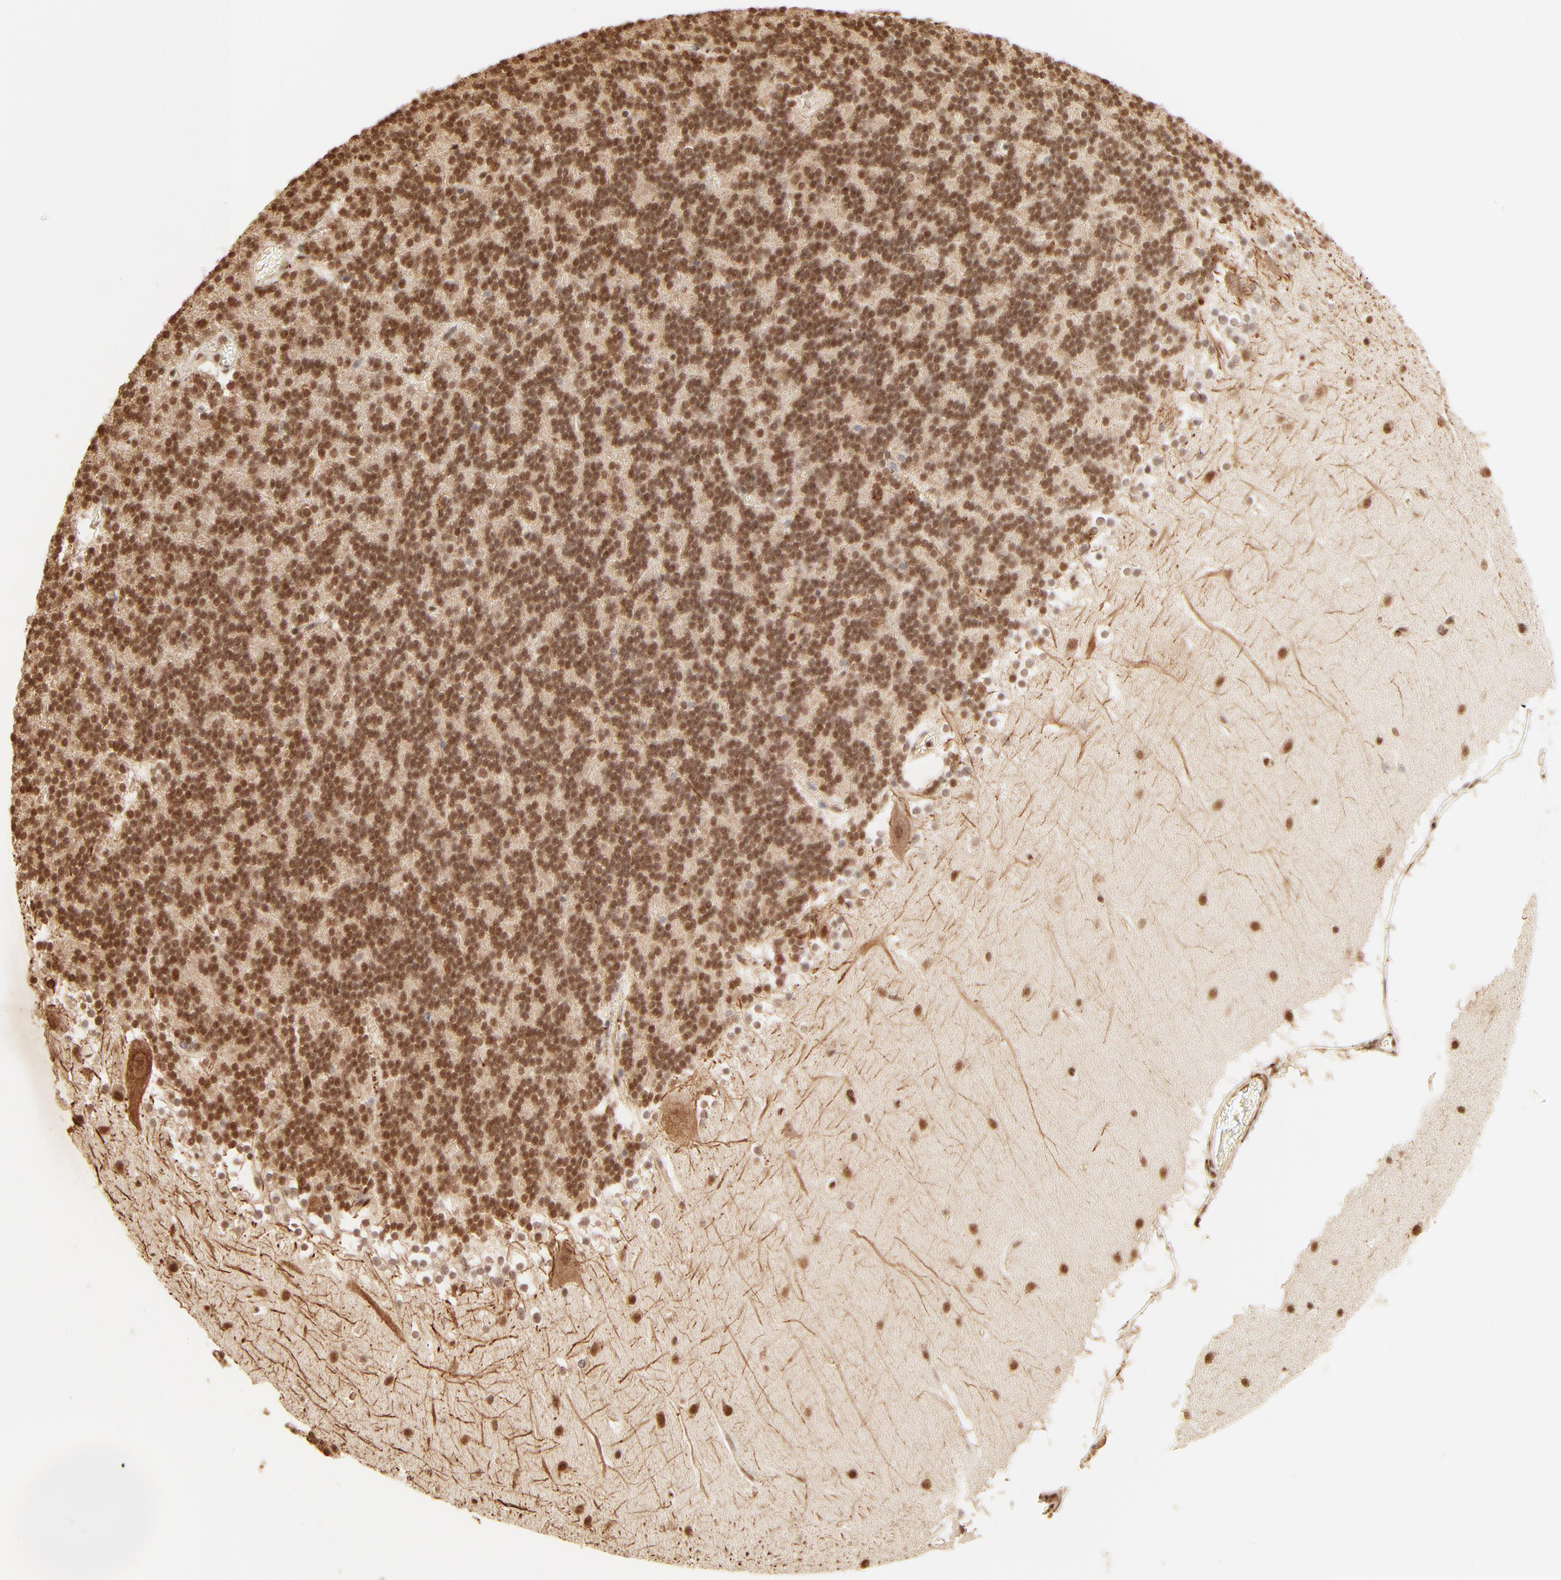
{"staining": {"intensity": "moderate", "quantity": ">75%", "location": "nuclear"}, "tissue": "cerebellum", "cell_type": "Cells in granular layer", "image_type": "normal", "snomed": [{"axis": "morphology", "description": "Normal tissue, NOS"}, {"axis": "topography", "description": "Cerebellum"}], "caption": "High-magnification brightfield microscopy of unremarkable cerebellum stained with DAB (3,3'-diaminobenzidine) (brown) and counterstained with hematoxylin (blue). cells in granular layer exhibit moderate nuclear staining is seen in approximately>75% of cells. (DAB IHC with brightfield microscopy, high magnification).", "gene": "FAM50A", "patient": {"sex": "female", "age": 19}}